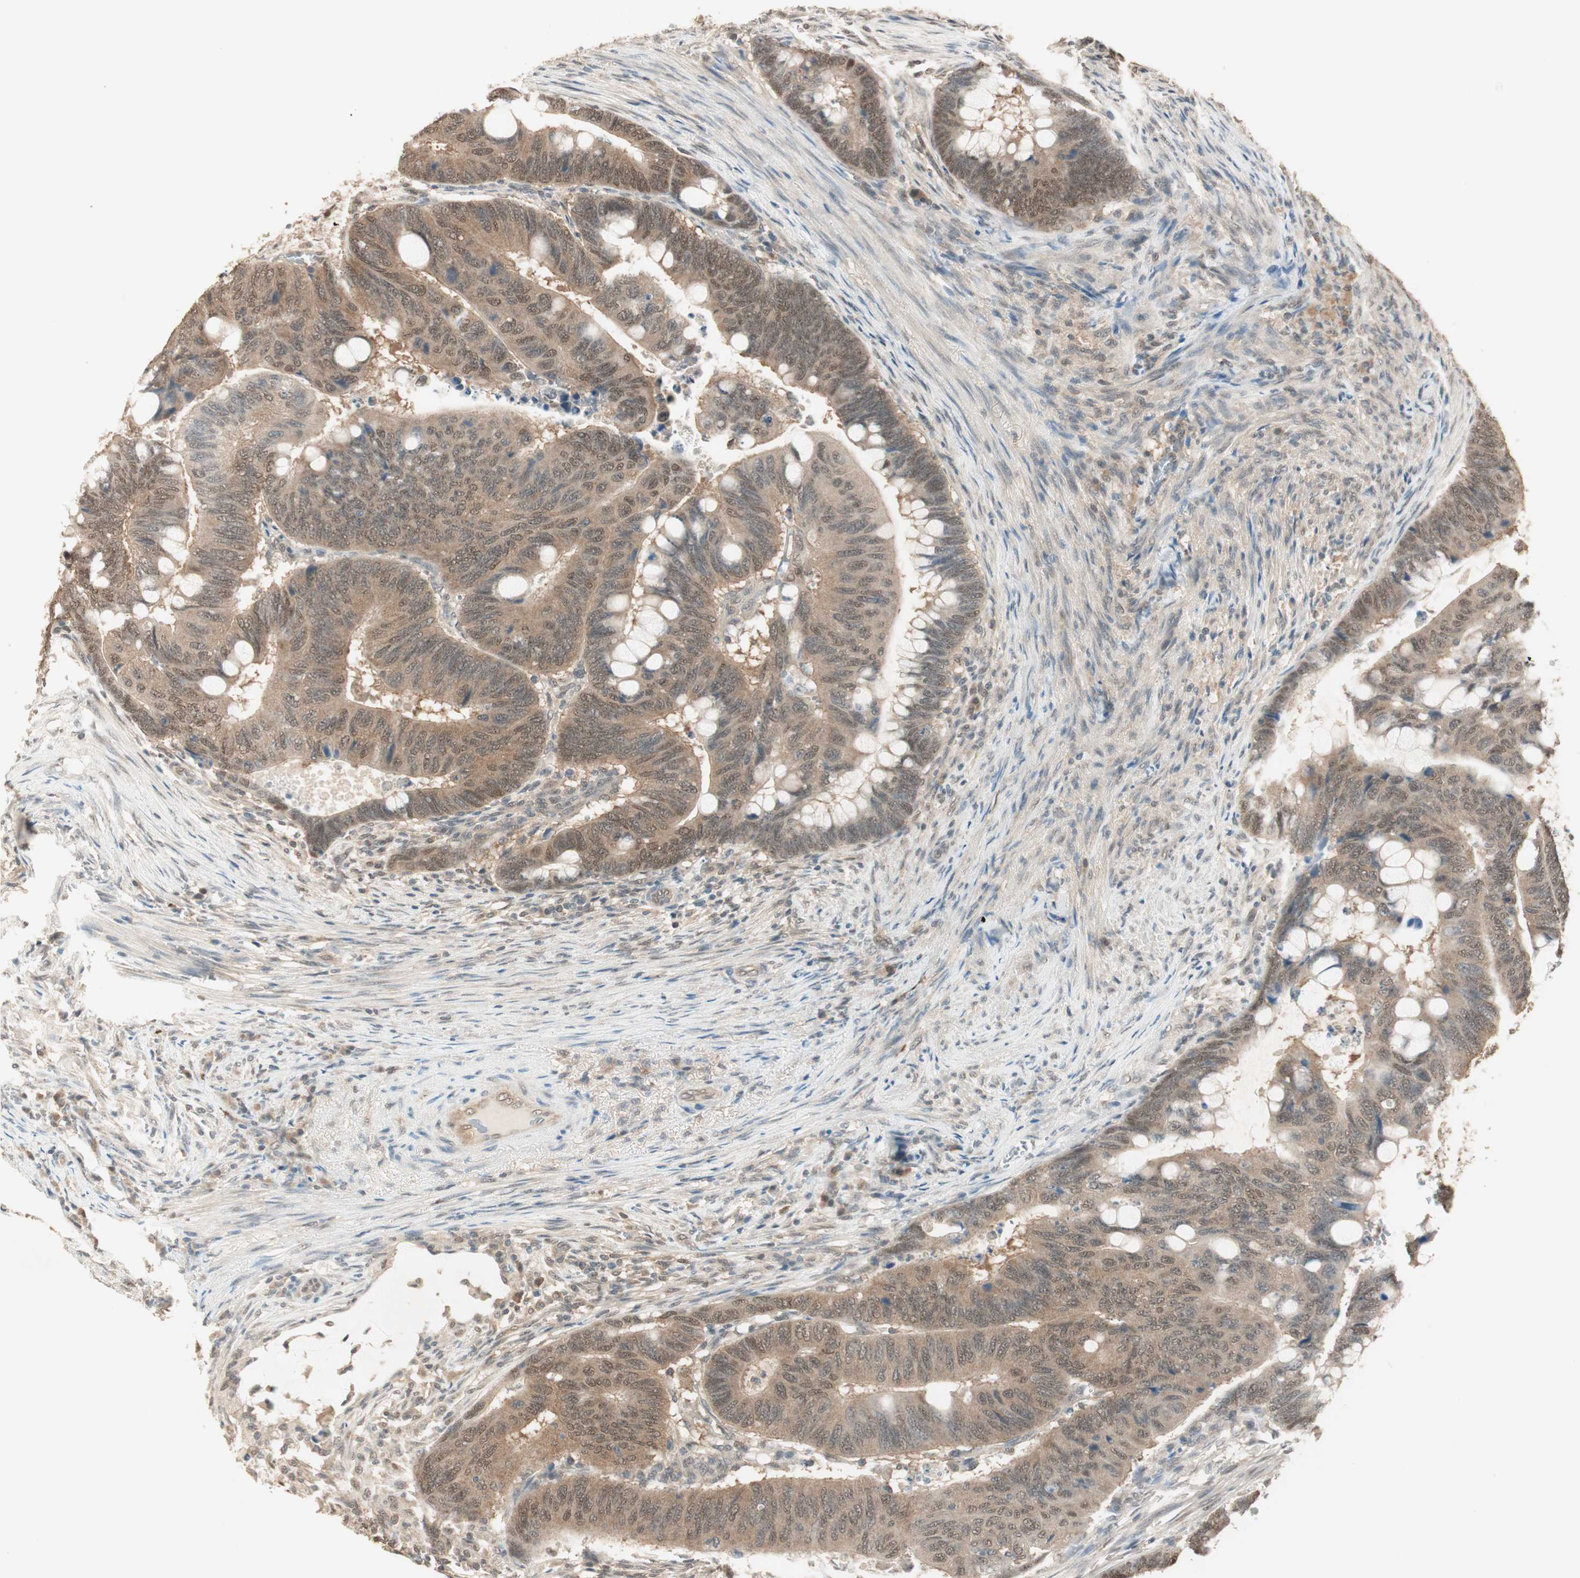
{"staining": {"intensity": "moderate", "quantity": ">75%", "location": "cytoplasmic/membranous"}, "tissue": "colorectal cancer", "cell_type": "Tumor cells", "image_type": "cancer", "snomed": [{"axis": "morphology", "description": "Normal tissue, NOS"}, {"axis": "morphology", "description": "Adenocarcinoma, NOS"}, {"axis": "topography", "description": "Rectum"}, {"axis": "topography", "description": "Peripheral nerve tissue"}], "caption": "Immunohistochemistry of human colorectal cancer (adenocarcinoma) shows medium levels of moderate cytoplasmic/membranous expression in about >75% of tumor cells. The protein of interest is stained brown, and the nuclei are stained in blue (DAB IHC with brightfield microscopy, high magnification).", "gene": "USP5", "patient": {"sex": "male", "age": 92}}